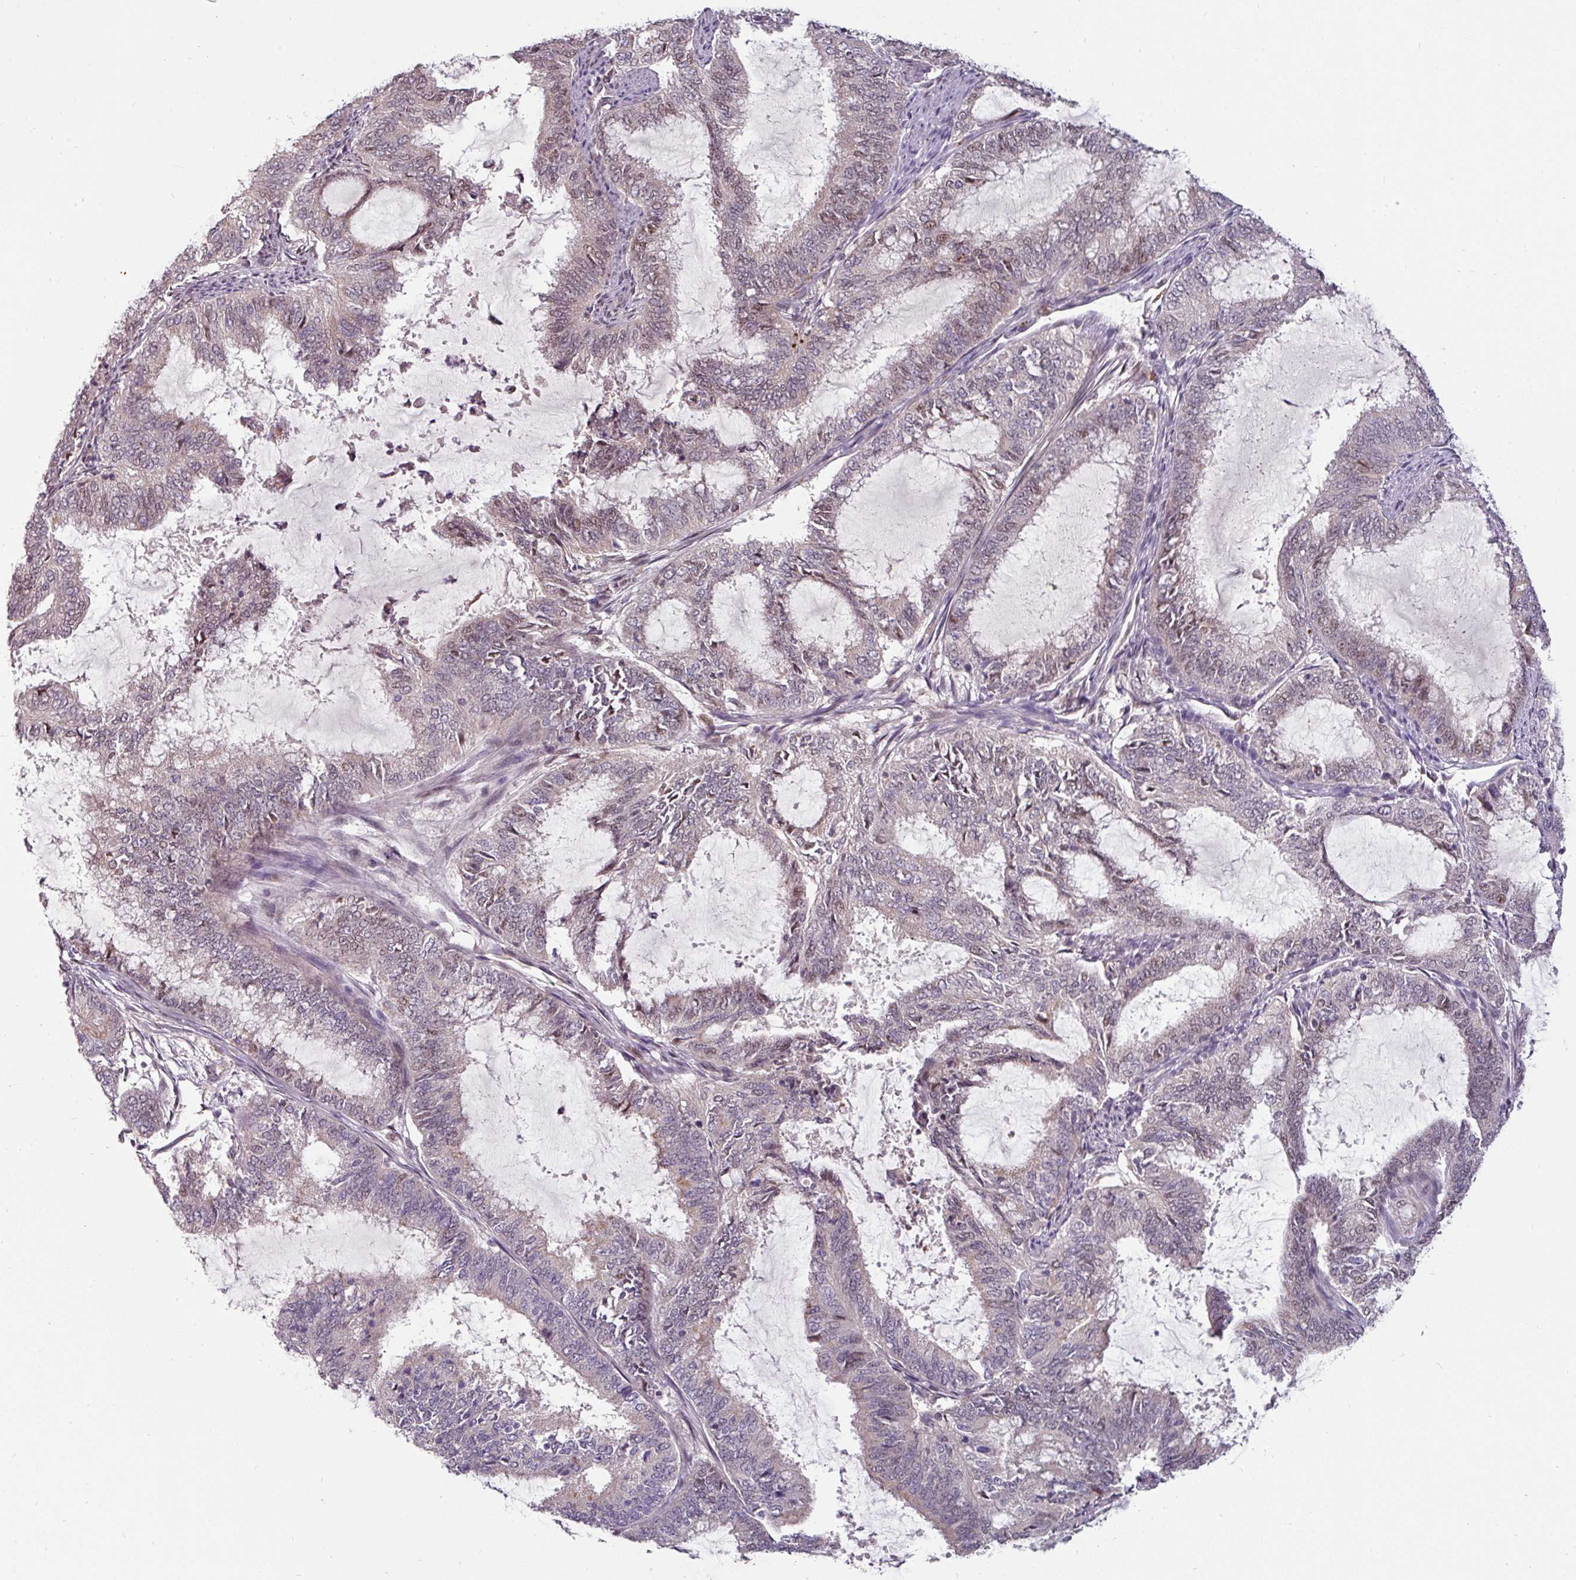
{"staining": {"intensity": "weak", "quantity": "<25%", "location": "nuclear"}, "tissue": "endometrial cancer", "cell_type": "Tumor cells", "image_type": "cancer", "snomed": [{"axis": "morphology", "description": "Adenocarcinoma, NOS"}, {"axis": "topography", "description": "Endometrium"}], "caption": "DAB (3,3'-diaminobenzidine) immunohistochemical staining of endometrial cancer (adenocarcinoma) displays no significant positivity in tumor cells.", "gene": "SWSAP1", "patient": {"sex": "female", "age": 51}}